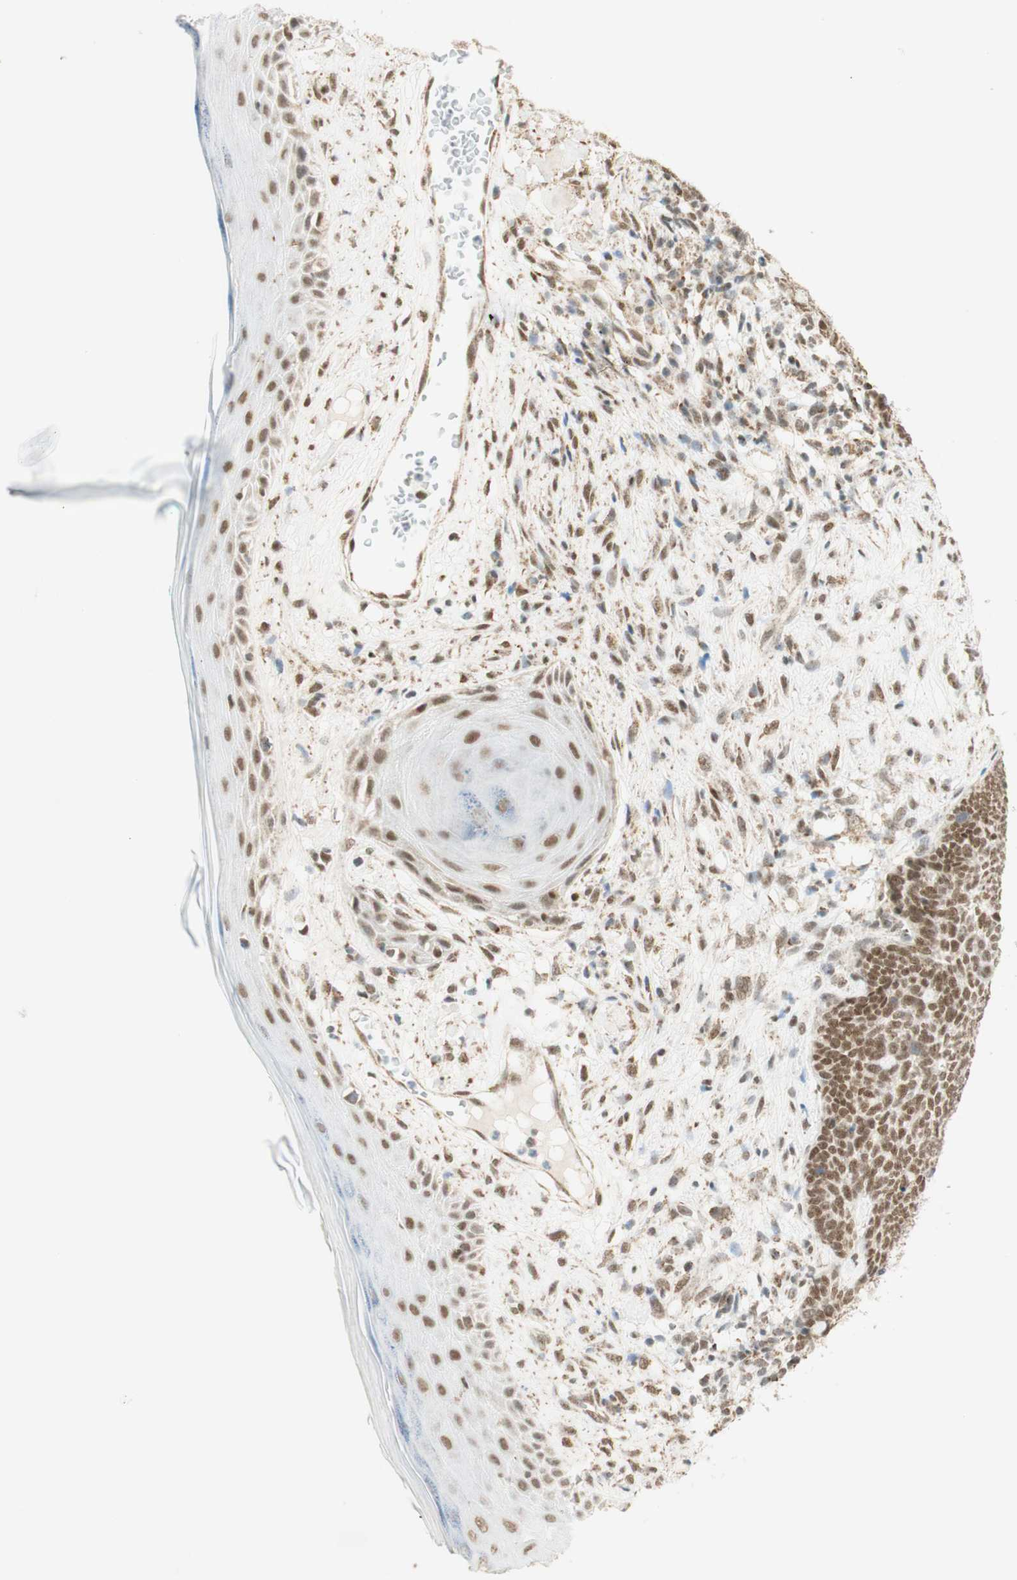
{"staining": {"intensity": "moderate", "quantity": ">75%", "location": "nuclear"}, "tissue": "skin cancer", "cell_type": "Tumor cells", "image_type": "cancer", "snomed": [{"axis": "morphology", "description": "Basal cell carcinoma"}, {"axis": "topography", "description": "Skin"}], "caption": "Basal cell carcinoma (skin) stained for a protein exhibits moderate nuclear positivity in tumor cells.", "gene": "ZNF782", "patient": {"sex": "female", "age": 84}}